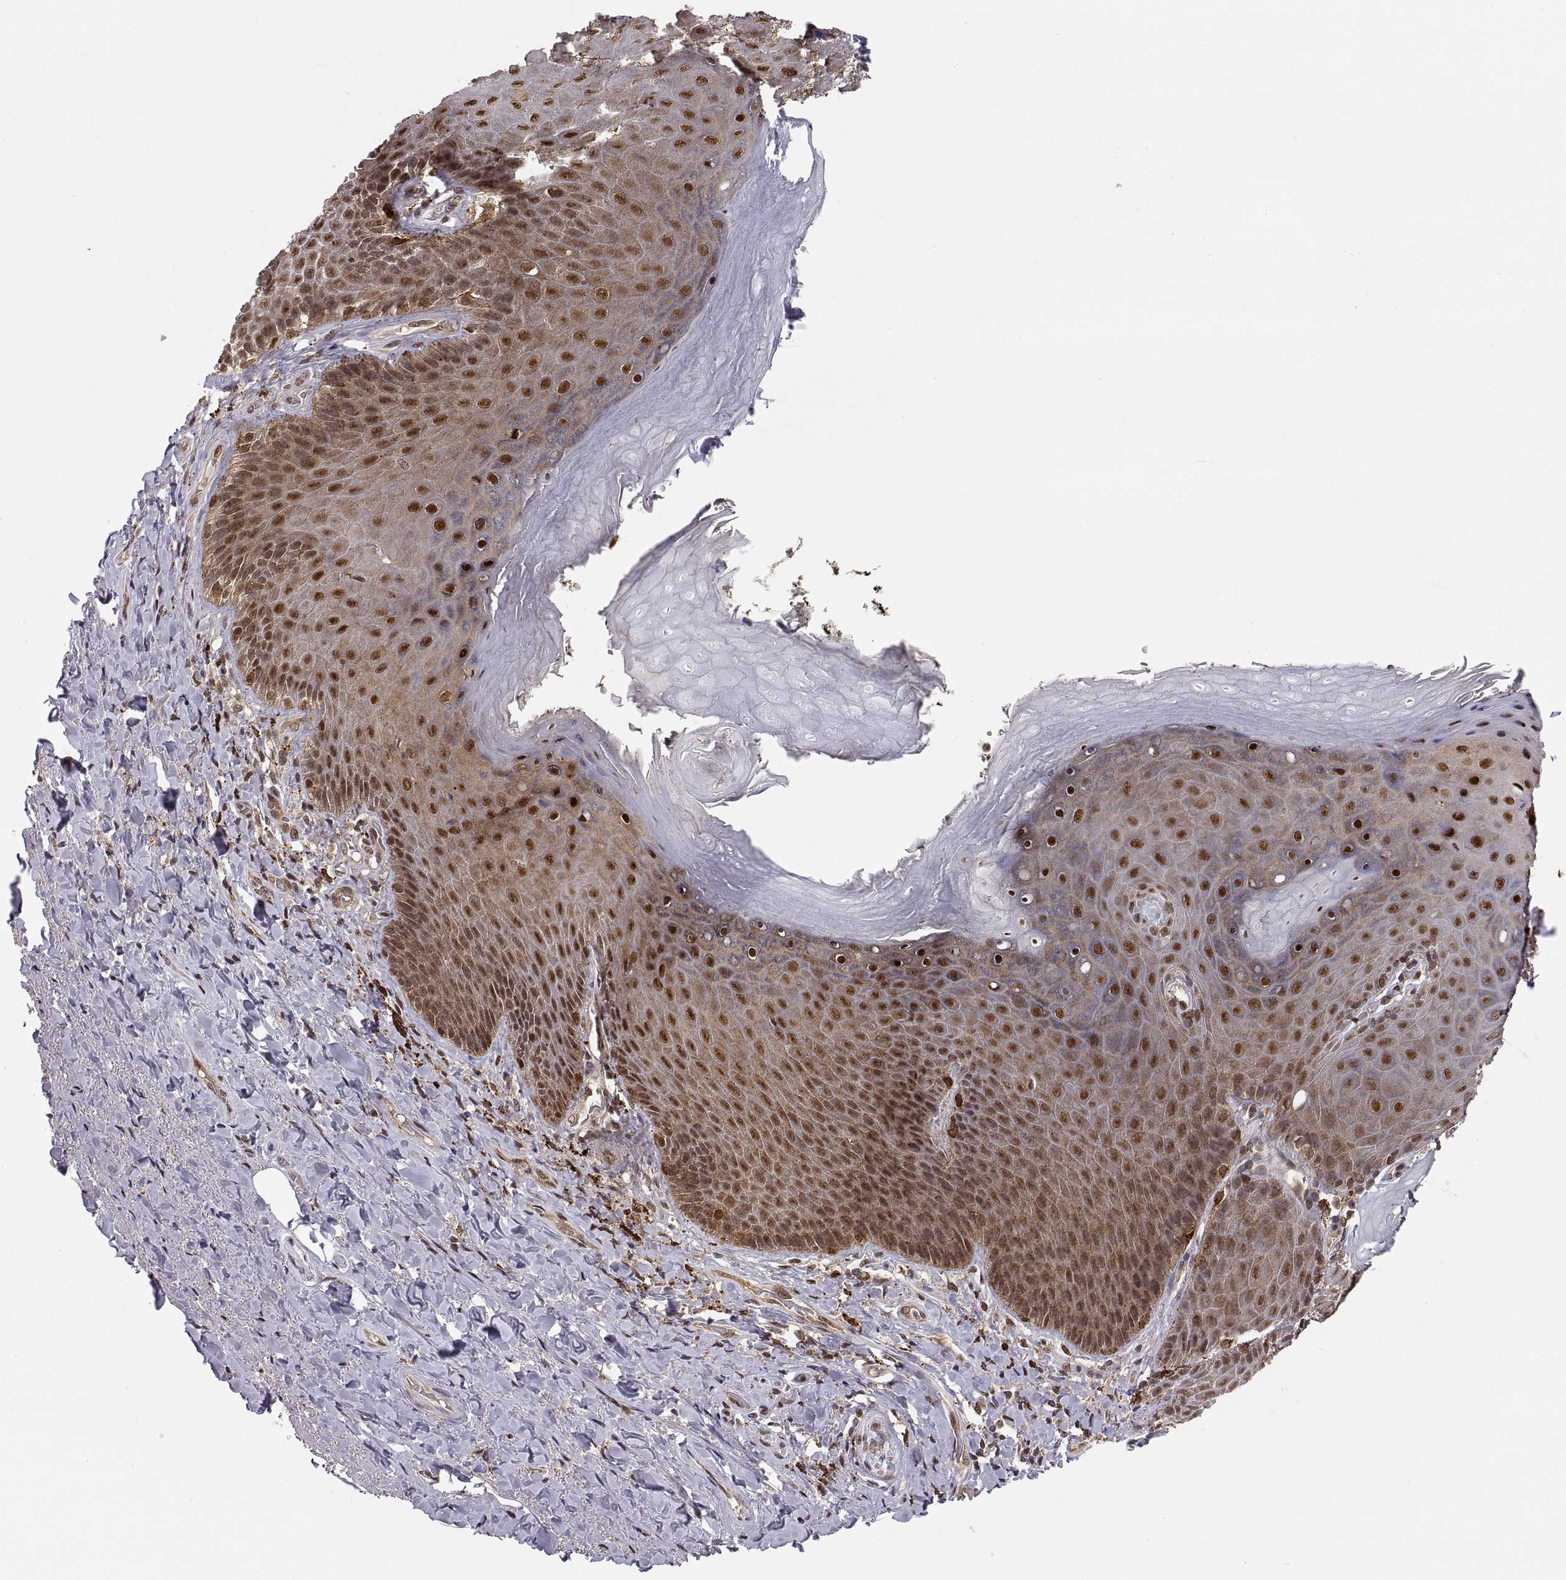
{"staining": {"intensity": "negative", "quantity": "none", "location": "none"}, "tissue": "adipose tissue", "cell_type": "Adipocytes", "image_type": "normal", "snomed": [{"axis": "morphology", "description": "Normal tissue, NOS"}, {"axis": "topography", "description": "Anal"}, {"axis": "topography", "description": "Peripheral nerve tissue"}], "caption": "Immunohistochemistry (IHC) micrograph of unremarkable adipose tissue: adipose tissue stained with DAB shows no significant protein expression in adipocytes.", "gene": "PSMC2", "patient": {"sex": "male", "age": 53}}